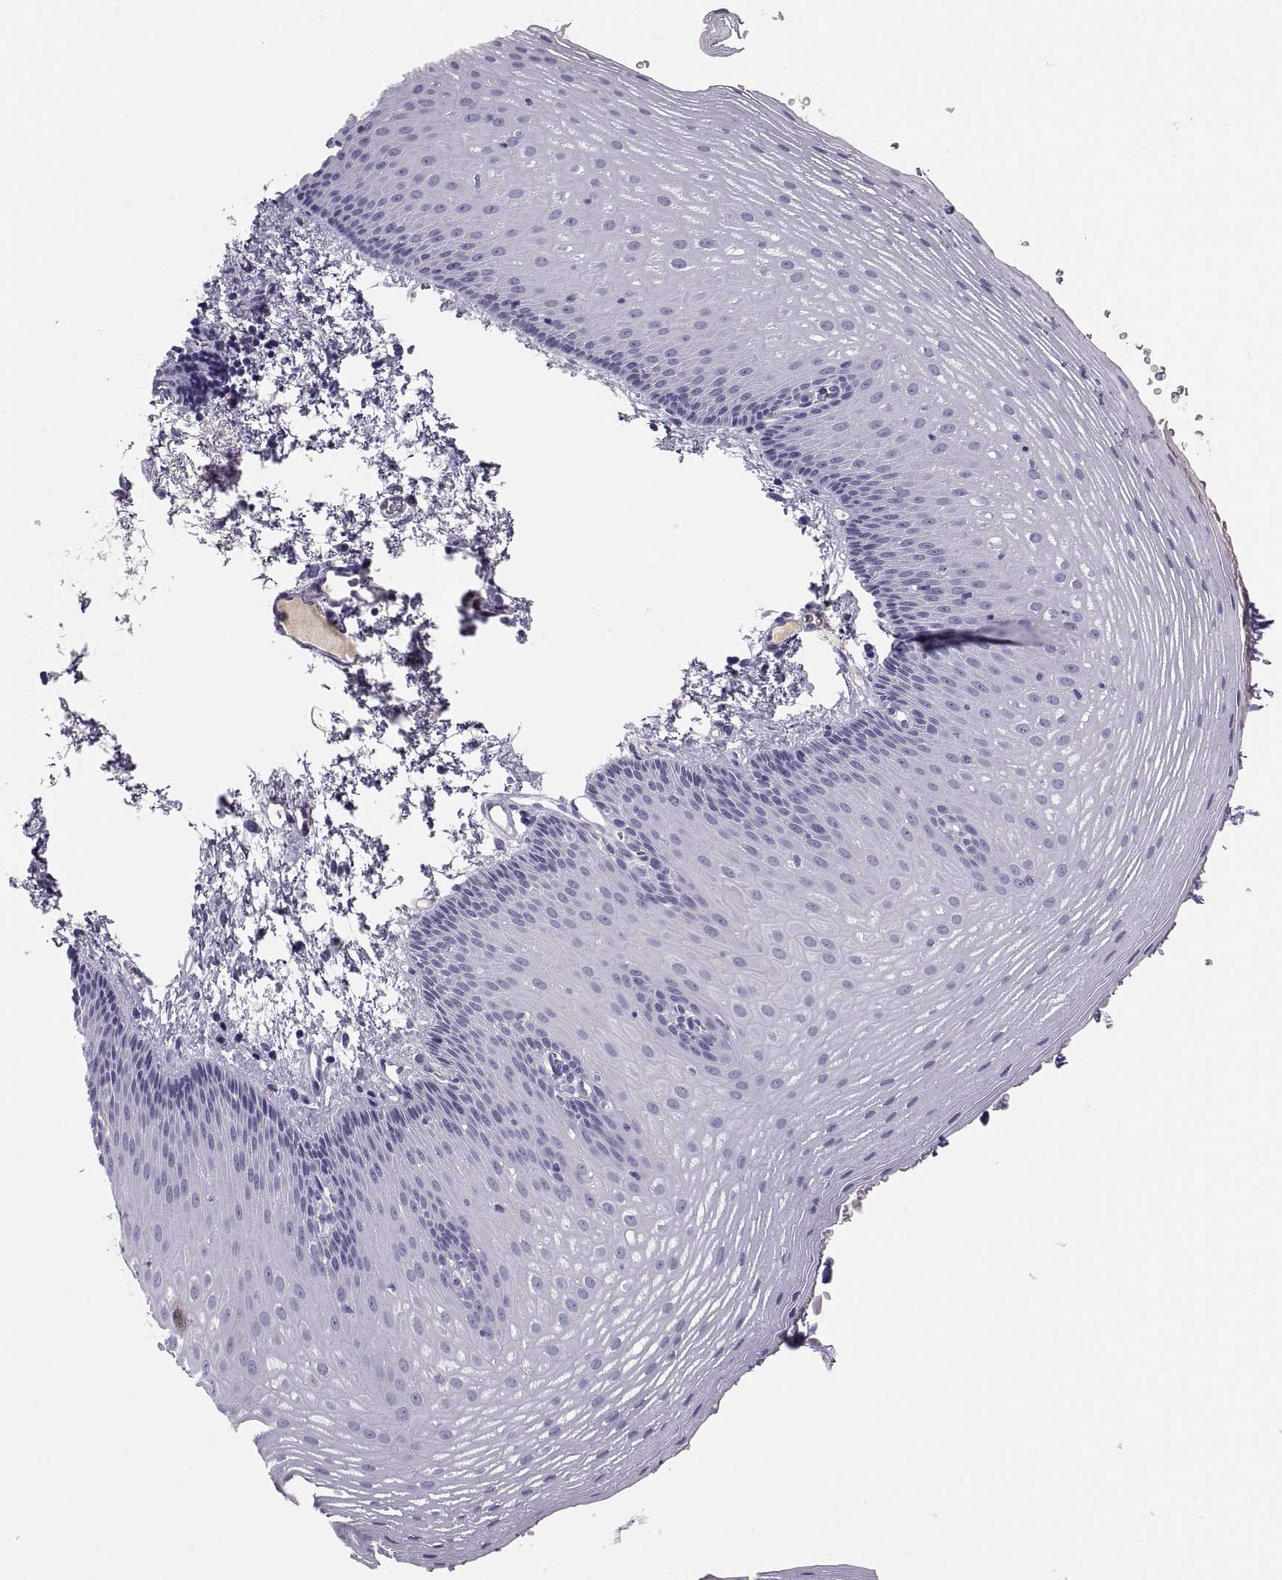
{"staining": {"intensity": "negative", "quantity": "none", "location": "none"}, "tissue": "esophagus", "cell_type": "Squamous epithelial cells", "image_type": "normal", "snomed": [{"axis": "morphology", "description": "Normal tissue, NOS"}, {"axis": "topography", "description": "Esophagus"}], "caption": "High power microscopy histopathology image of an IHC image of normal esophagus, revealing no significant positivity in squamous epithelial cells. (IHC, brightfield microscopy, high magnification).", "gene": "MAGEB2", "patient": {"sex": "male", "age": 76}}